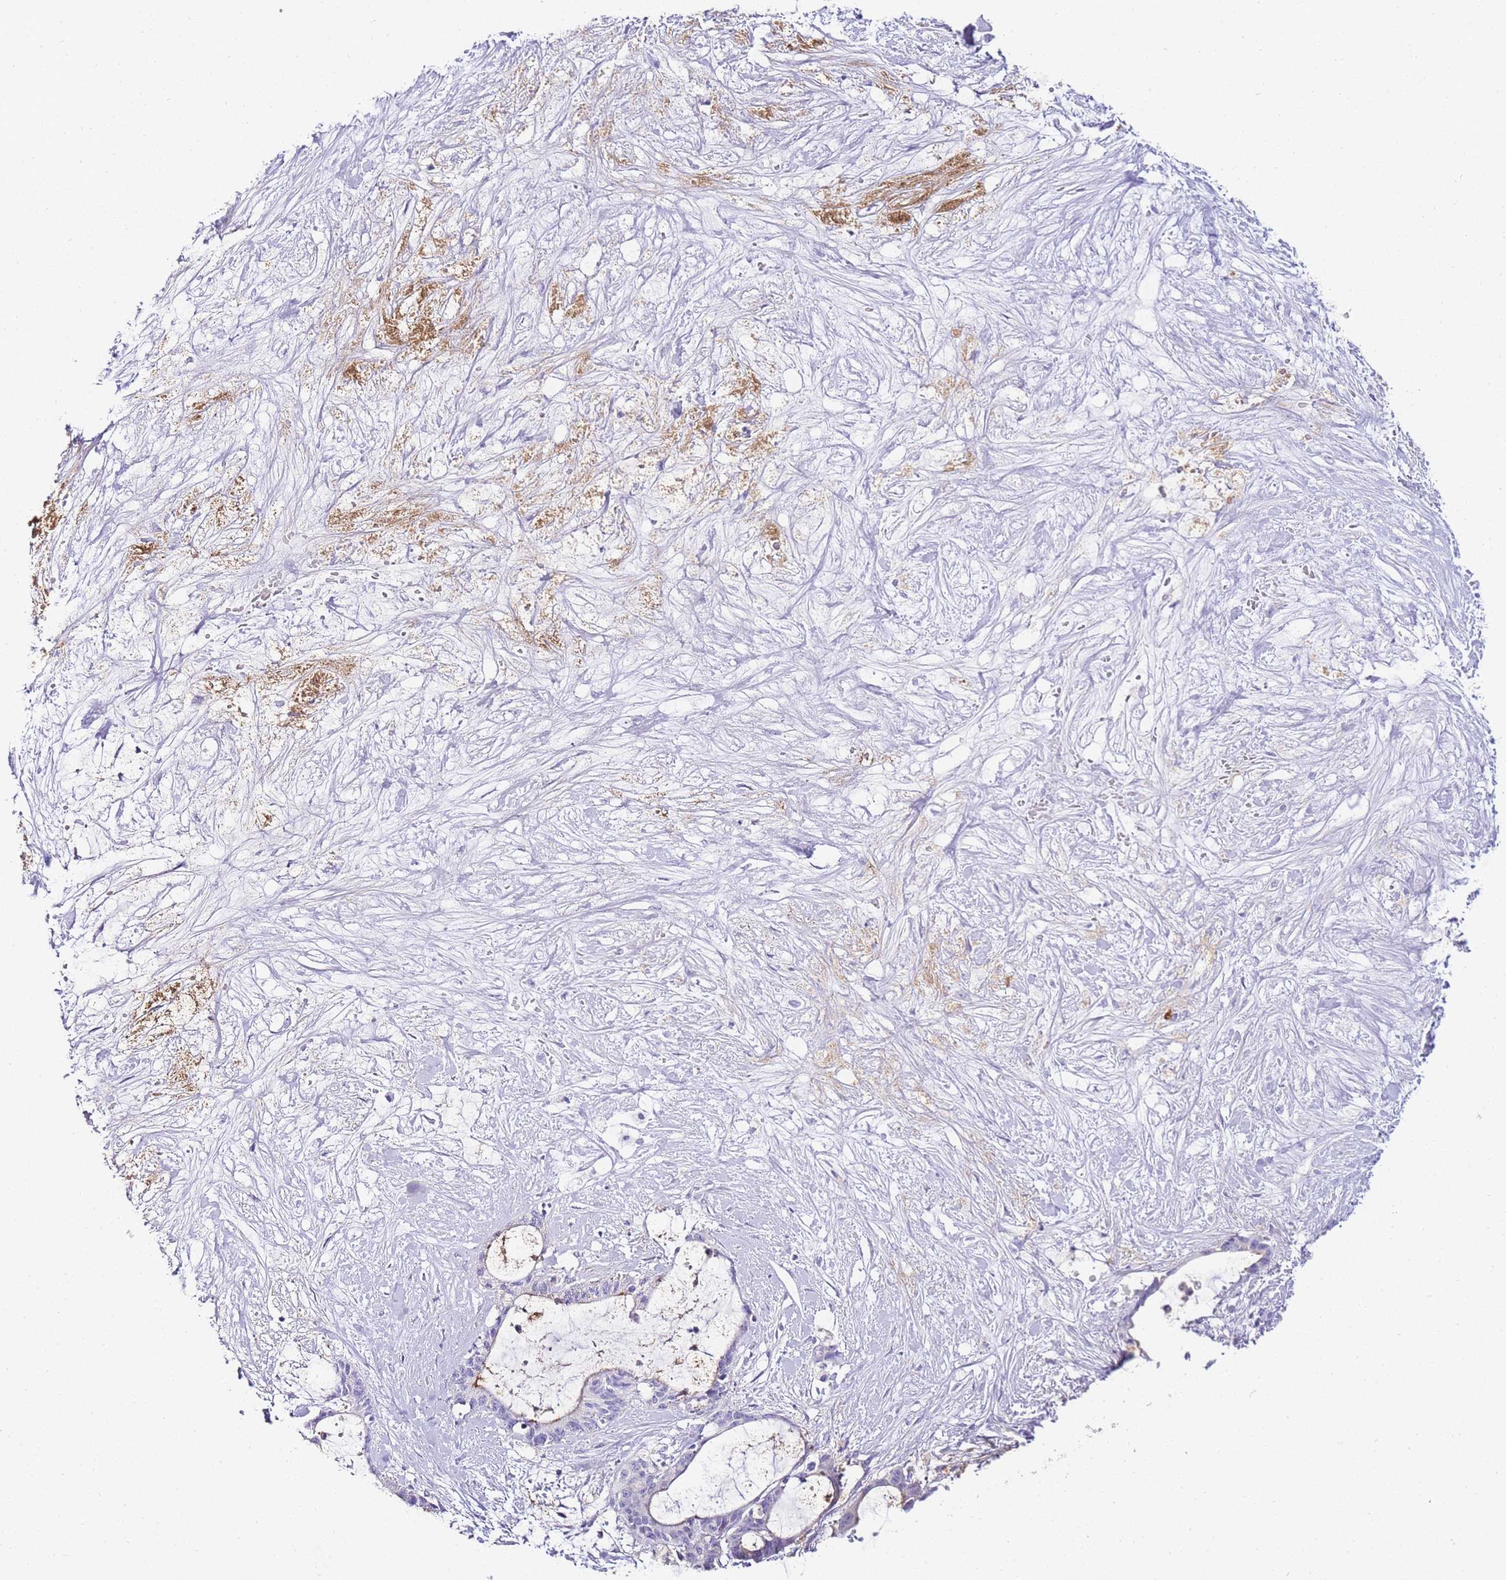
{"staining": {"intensity": "negative", "quantity": "none", "location": "none"}, "tissue": "liver cancer", "cell_type": "Tumor cells", "image_type": "cancer", "snomed": [{"axis": "morphology", "description": "Normal tissue, NOS"}, {"axis": "morphology", "description": "Cholangiocarcinoma"}, {"axis": "topography", "description": "Liver"}, {"axis": "topography", "description": "Peripheral nerve tissue"}], "caption": "Immunohistochemical staining of human liver cancer (cholangiocarcinoma) displays no significant positivity in tumor cells.", "gene": "DPP4", "patient": {"sex": "female", "age": 73}}